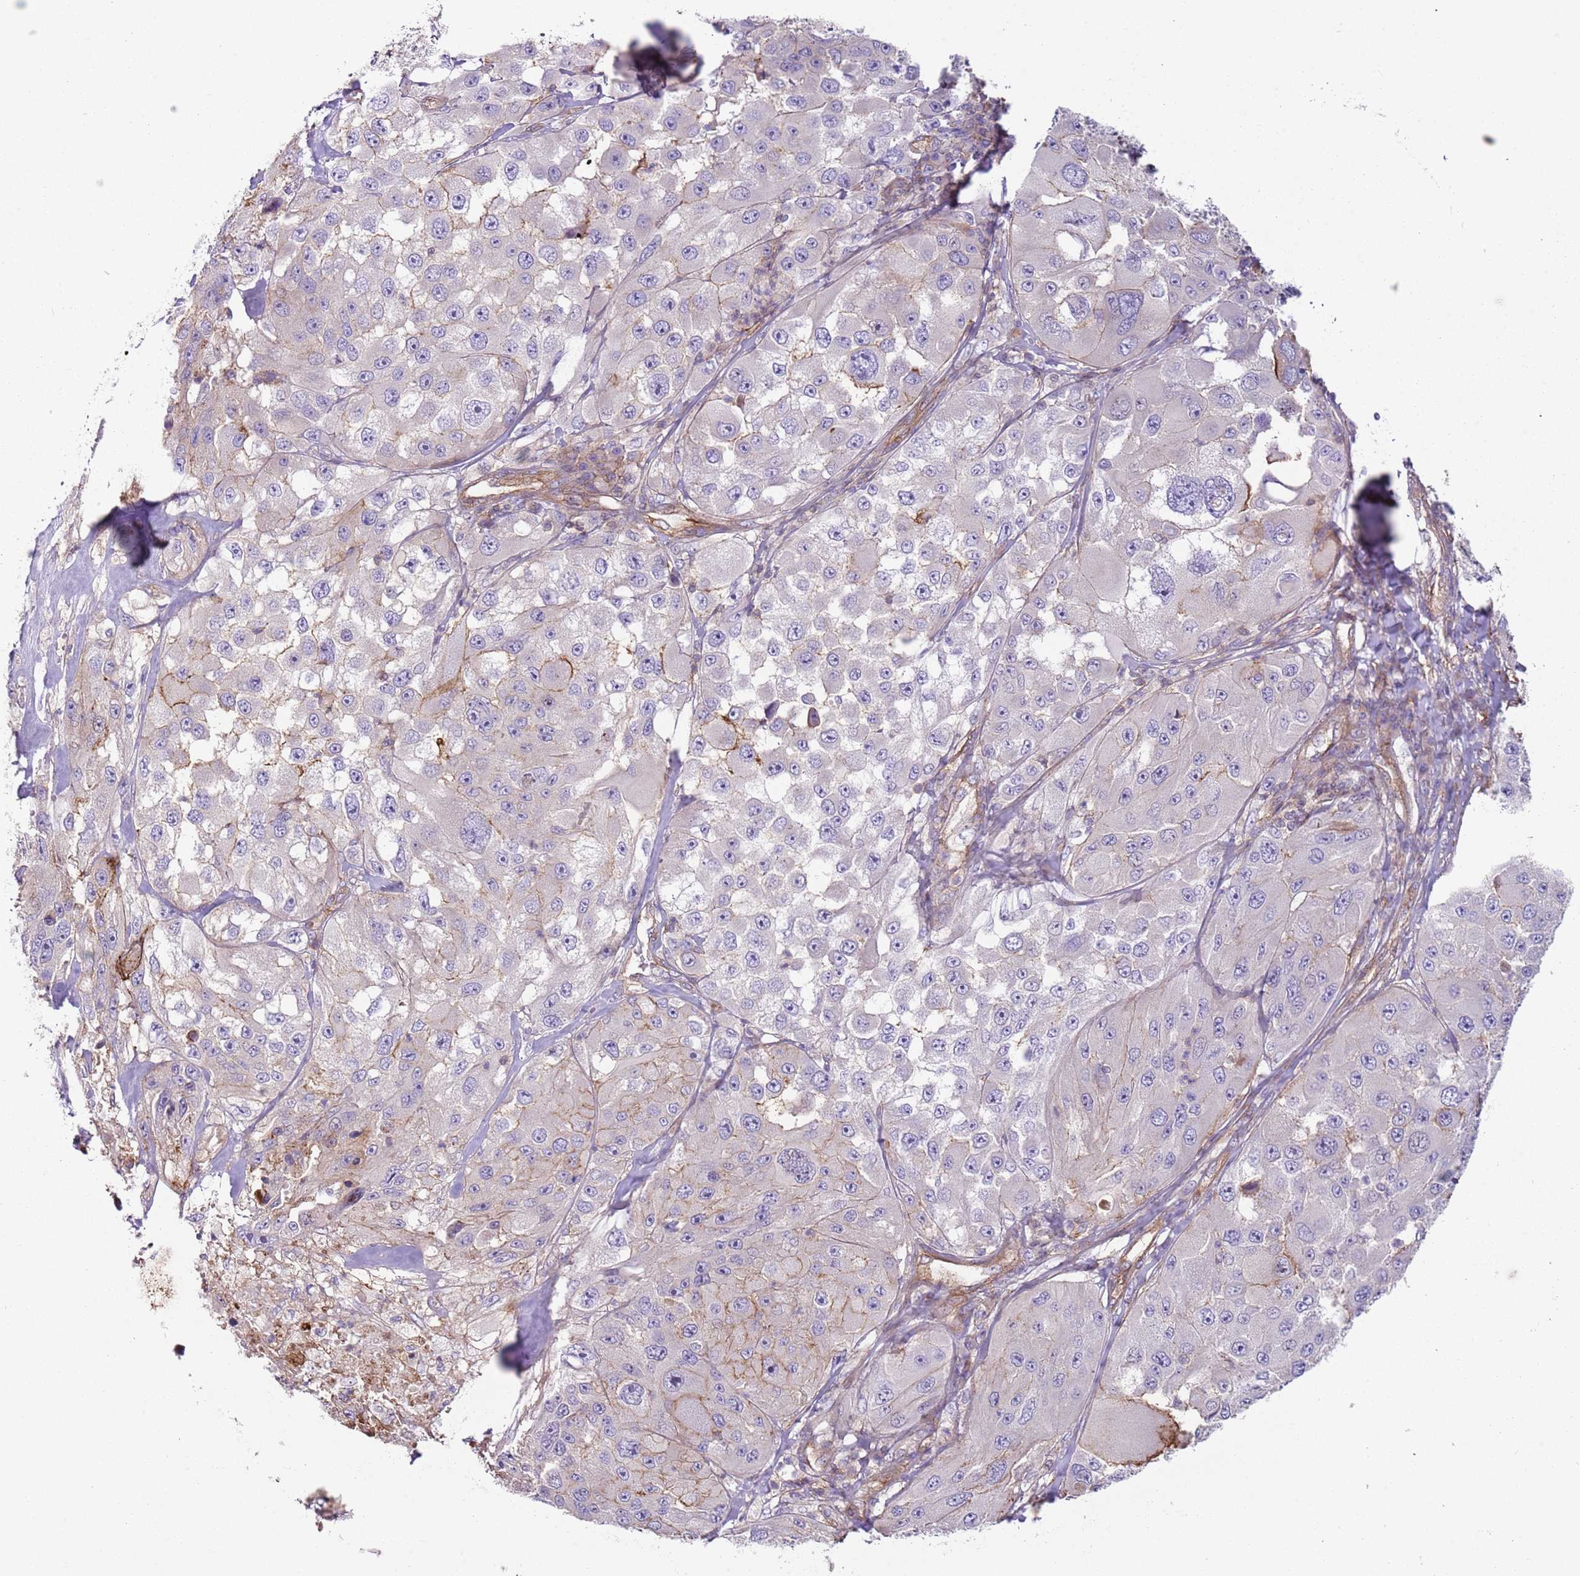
{"staining": {"intensity": "moderate", "quantity": "<25%", "location": "cytoplasmic/membranous"}, "tissue": "melanoma", "cell_type": "Tumor cells", "image_type": "cancer", "snomed": [{"axis": "morphology", "description": "Malignant melanoma, Metastatic site"}, {"axis": "topography", "description": "Lymph node"}], "caption": "The histopathology image displays a brown stain indicating the presence of a protein in the cytoplasmic/membranous of tumor cells in melanoma.", "gene": "GNAI3", "patient": {"sex": "male", "age": 62}}